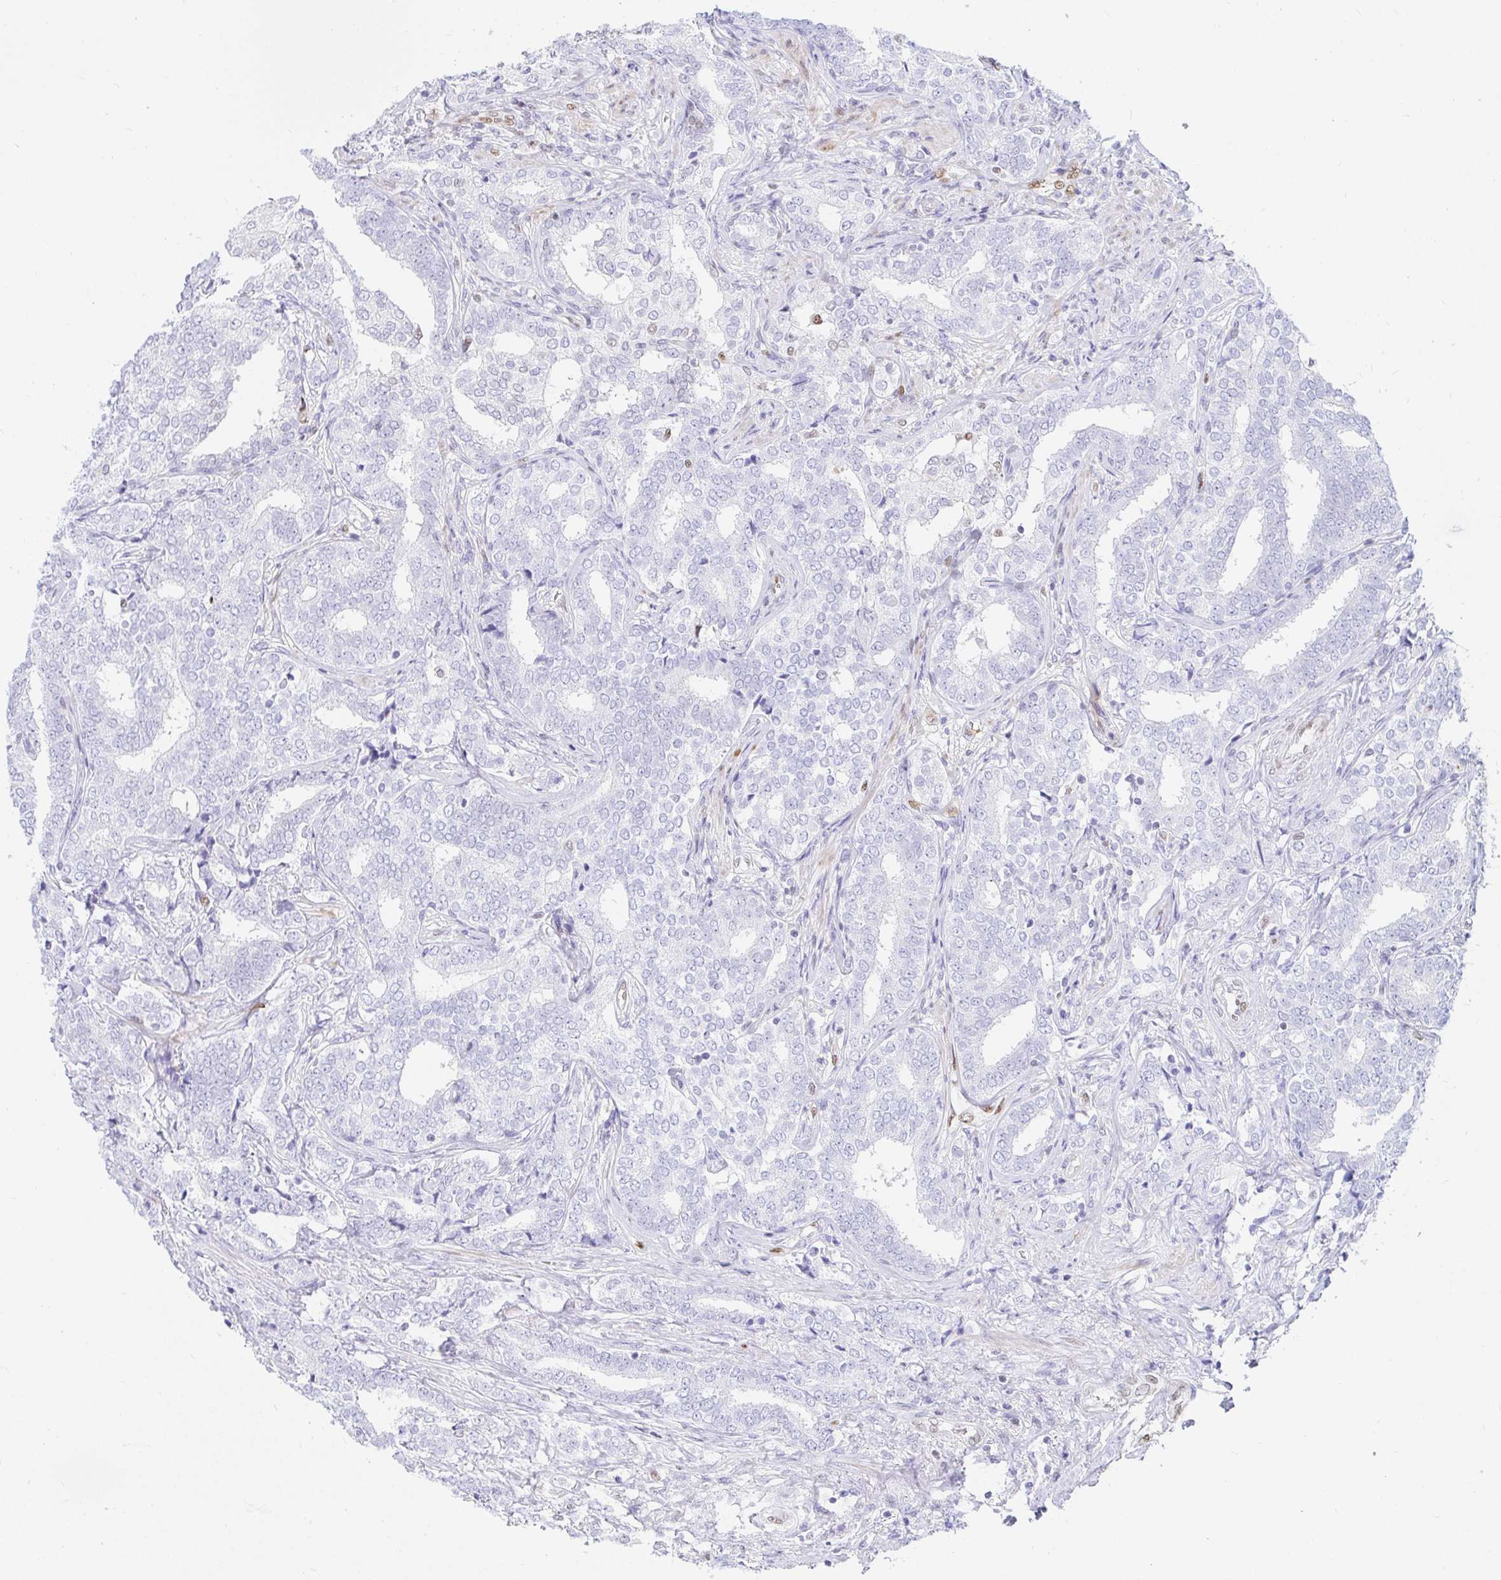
{"staining": {"intensity": "negative", "quantity": "none", "location": "none"}, "tissue": "prostate cancer", "cell_type": "Tumor cells", "image_type": "cancer", "snomed": [{"axis": "morphology", "description": "Adenocarcinoma, High grade"}, {"axis": "topography", "description": "Prostate"}], "caption": "Human prostate cancer stained for a protein using immunohistochemistry displays no staining in tumor cells.", "gene": "HINFP", "patient": {"sex": "male", "age": 72}}